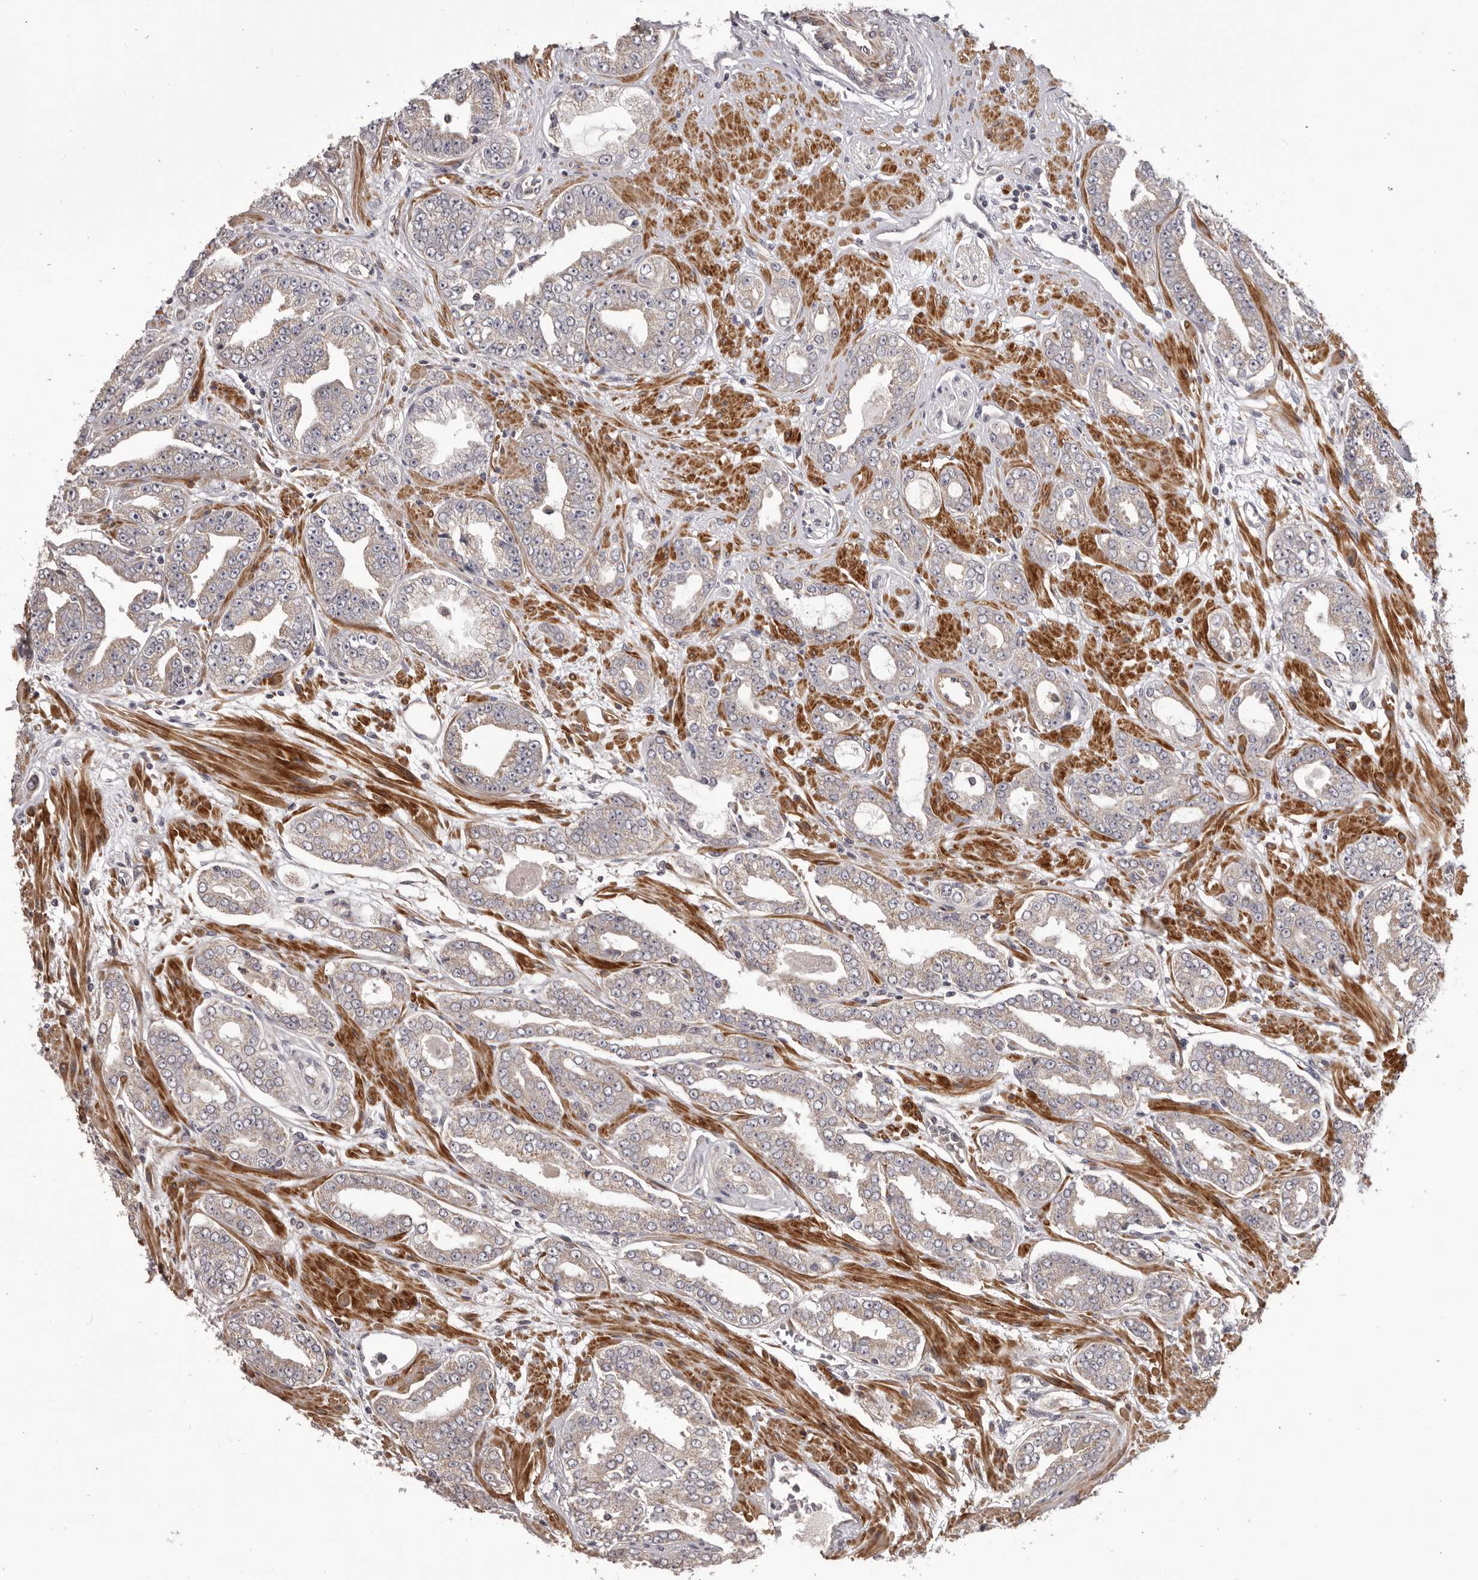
{"staining": {"intensity": "weak", "quantity": "<25%", "location": "cytoplasmic/membranous"}, "tissue": "prostate cancer", "cell_type": "Tumor cells", "image_type": "cancer", "snomed": [{"axis": "morphology", "description": "Adenocarcinoma, High grade"}, {"axis": "topography", "description": "Prostate"}], "caption": "The image reveals no staining of tumor cells in high-grade adenocarcinoma (prostate).", "gene": "HRH1", "patient": {"sex": "male", "age": 71}}